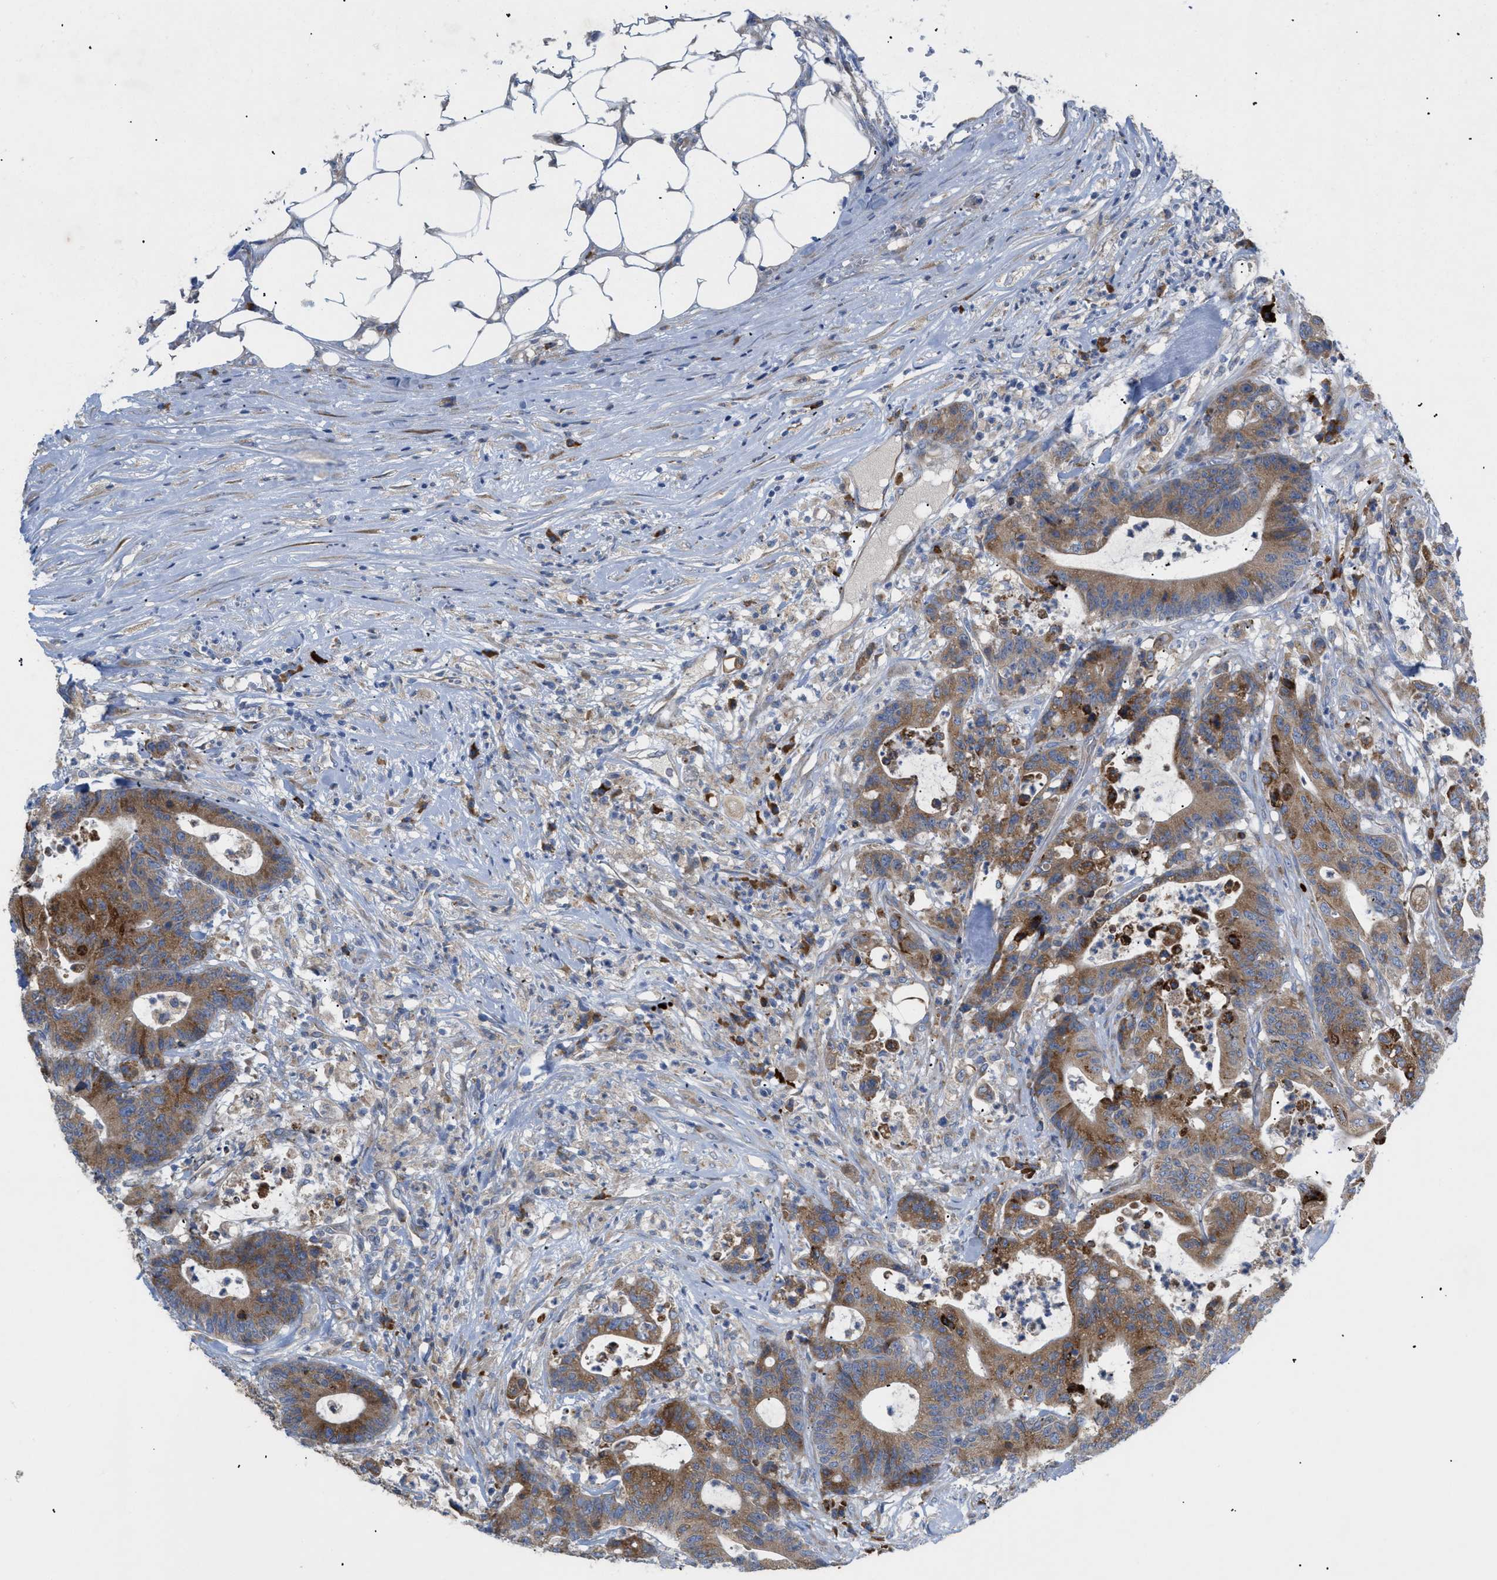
{"staining": {"intensity": "moderate", "quantity": ">75%", "location": "cytoplasmic/membranous"}, "tissue": "colorectal cancer", "cell_type": "Tumor cells", "image_type": "cancer", "snomed": [{"axis": "morphology", "description": "Adenocarcinoma, NOS"}, {"axis": "topography", "description": "Colon"}], "caption": "Protein expression by IHC demonstrates moderate cytoplasmic/membranous staining in about >75% of tumor cells in colorectal adenocarcinoma.", "gene": "SLC50A1", "patient": {"sex": "female", "age": 84}}